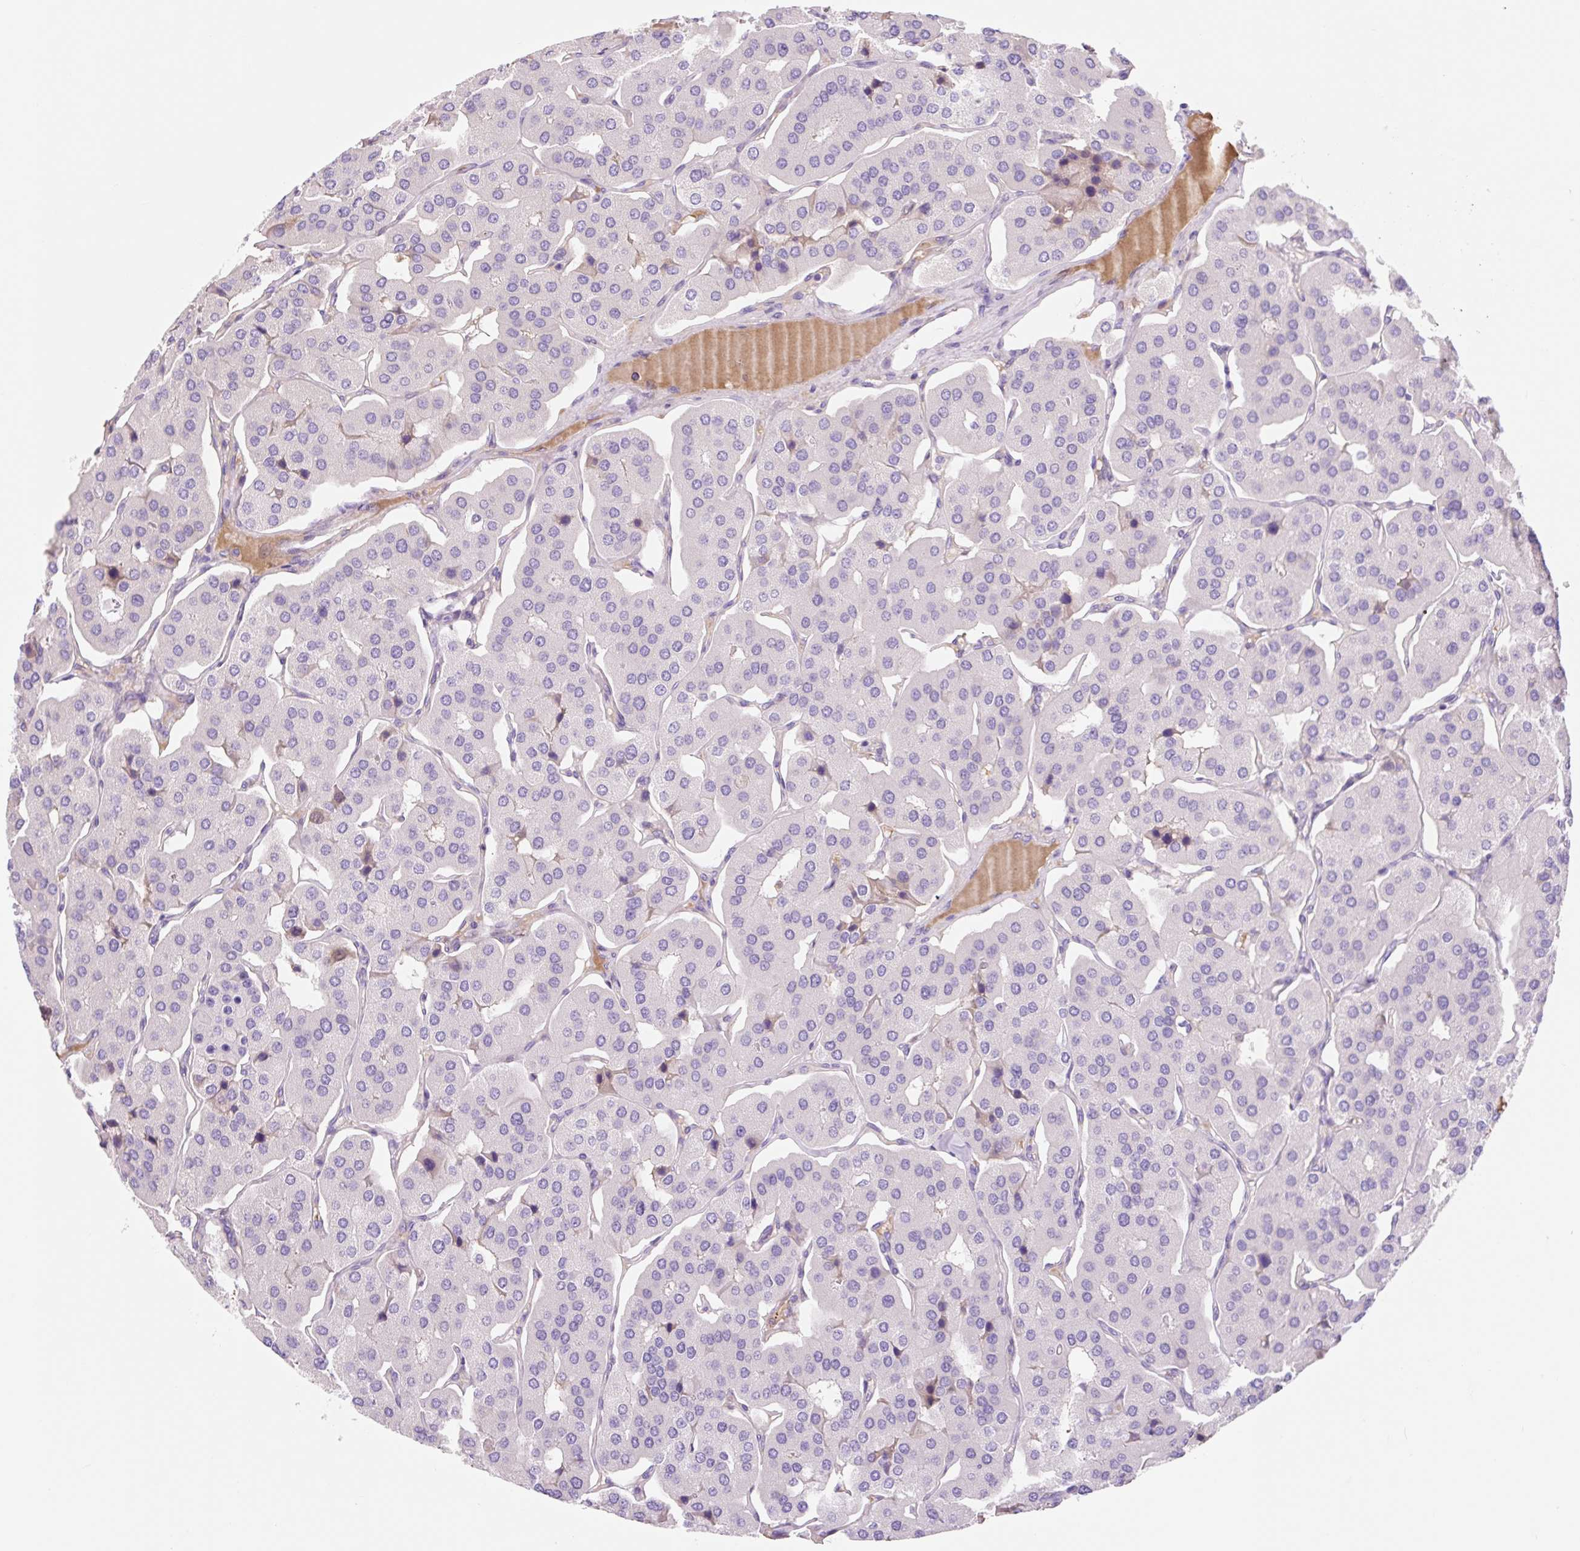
{"staining": {"intensity": "negative", "quantity": "none", "location": "none"}, "tissue": "parathyroid gland", "cell_type": "Glandular cells", "image_type": "normal", "snomed": [{"axis": "morphology", "description": "Normal tissue, NOS"}, {"axis": "morphology", "description": "Adenoma, NOS"}, {"axis": "topography", "description": "Parathyroid gland"}], "caption": "Protein analysis of normal parathyroid gland exhibits no significant expression in glandular cells. The staining was performed using DAB (3,3'-diaminobenzidine) to visualize the protein expression in brown, while the nuclei were stained in blue with hematoxylin (Magnification: 20x).", "gene": "ZNF121", "patient": {"sex": "female", "age": 86}}